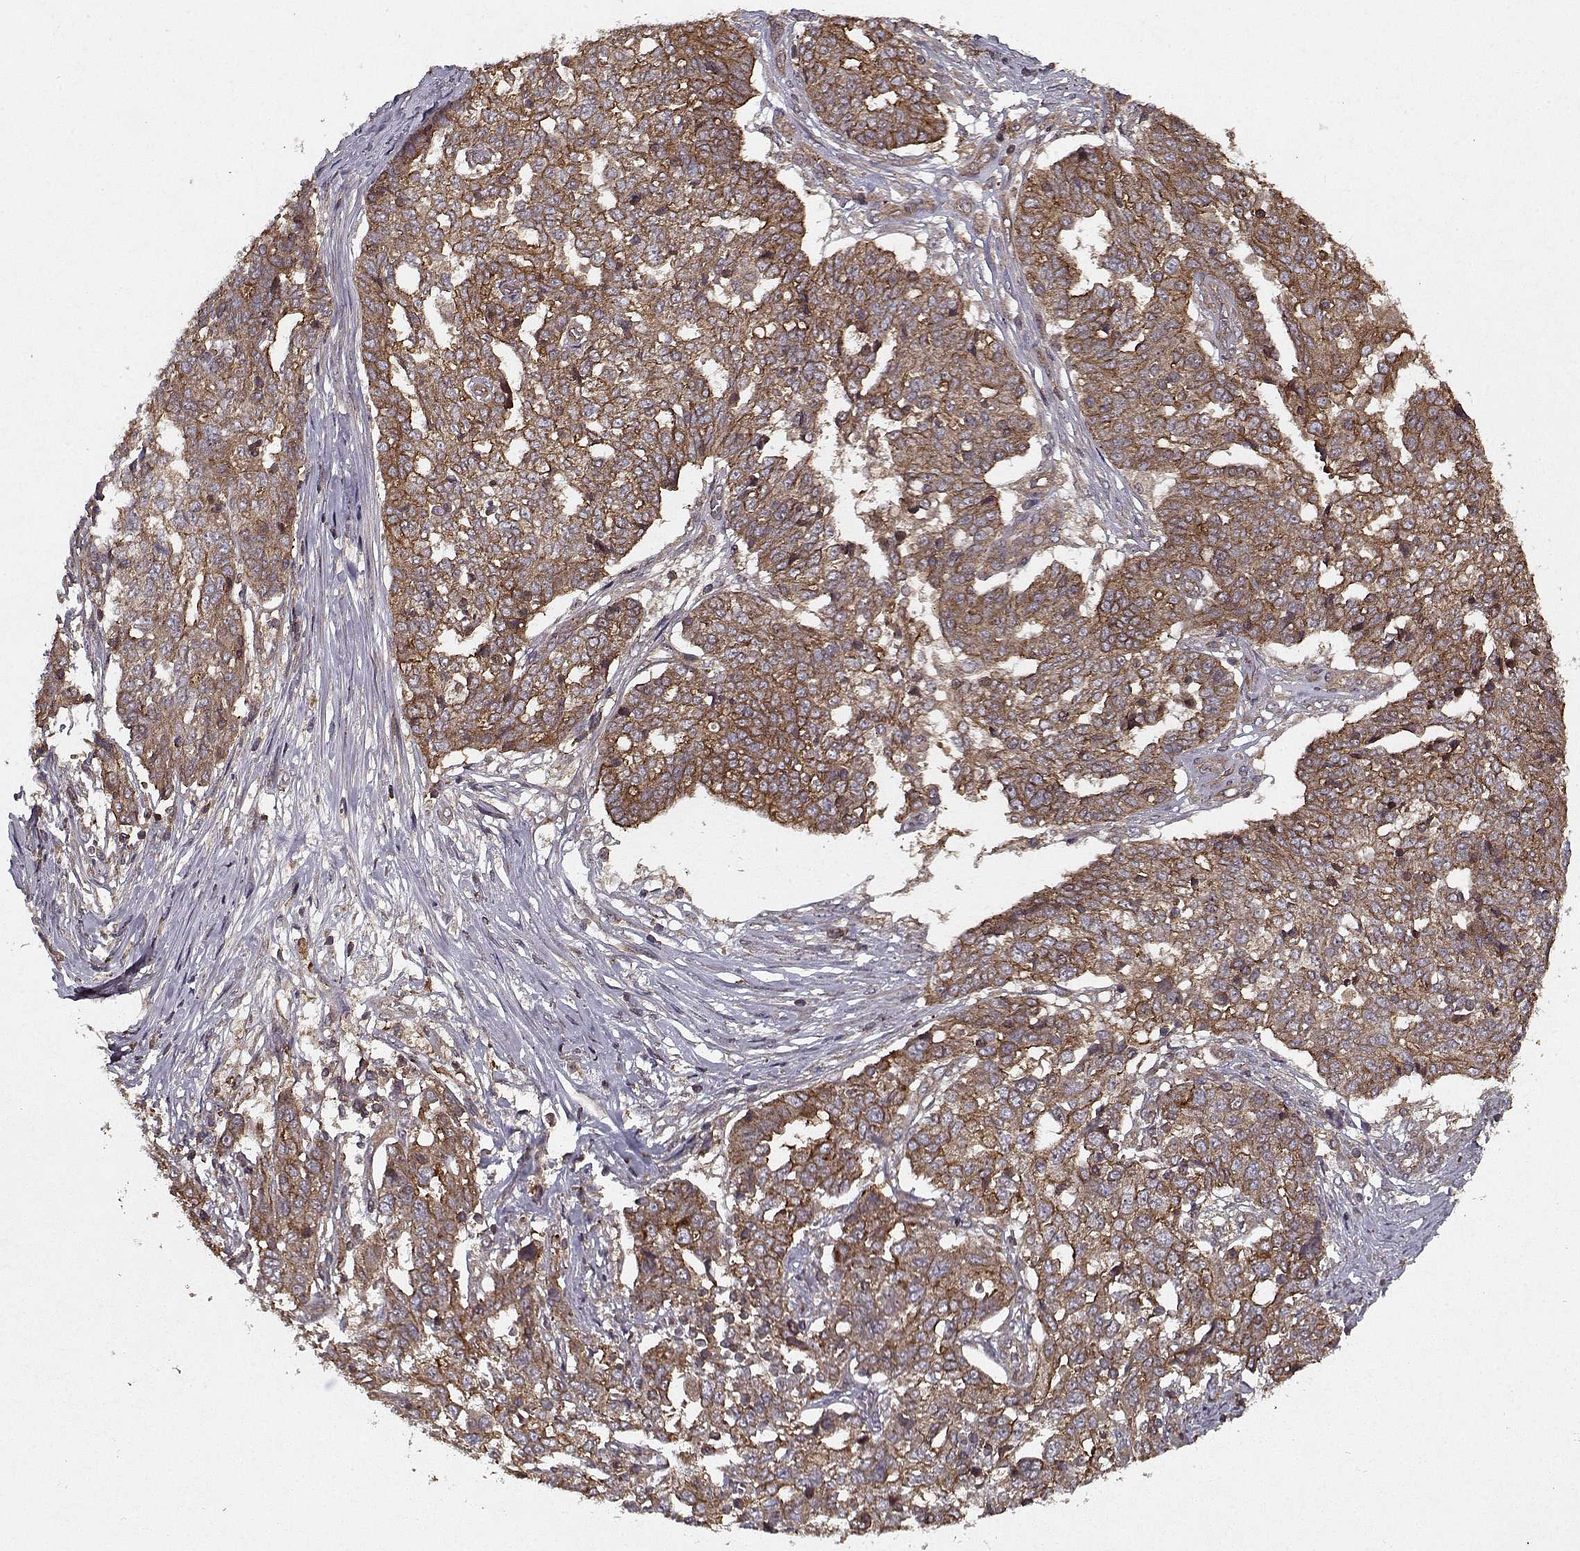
{"staining": {"intensity": "strong", "quantity": ">75%", "location": "cytoplasmic/membranous"}, "tissue": "ovarian cancer", "cell_type": "Tumor cells", "image_type": "cancer", "snomed": [{"axis": "morphology", "description": "Cystadenocarcinoma, serous, NOS"}, {"axis": "topography", "description": "Ovary"}], "caption": "Immunohistochemistry (DAB (3,3'-diaminobenzidine)) staining of human ovarian cancer (serous cystadenocarcinoma) demonstrates strong cytoplasmic/membranous protein positivity in about >75% of tumor cells.", "gene": "PPP1R12A", "patient": {"sex": "female", "age": 67}}